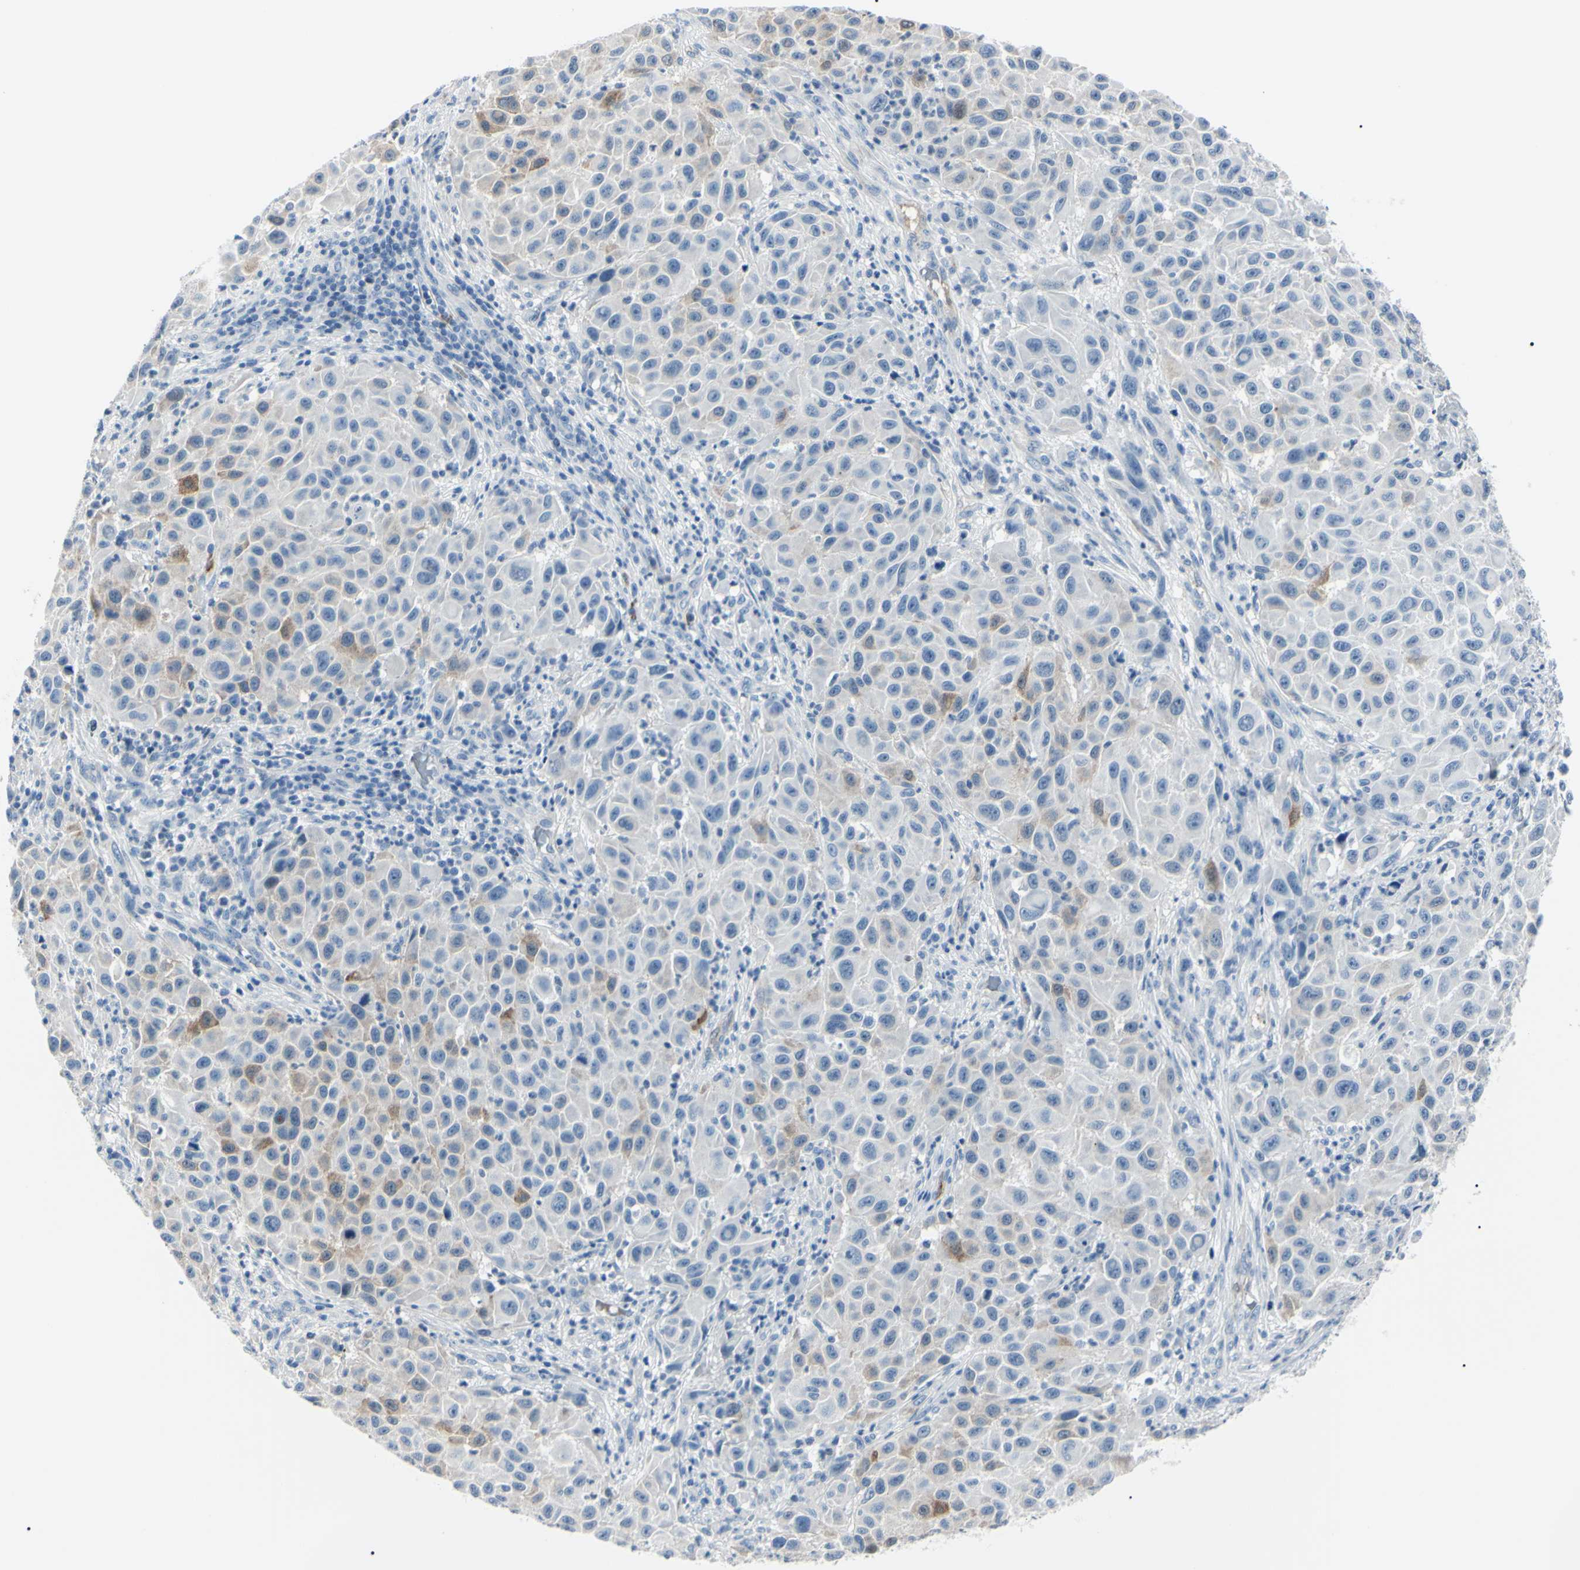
{"staining": {"intensity": "negative", "quantity": "none", "location": "none"}, "tissue": "melanoma", "cell_type": "Tumor cells", "image_type": "cancer", "snomed": [{"axis": "morphology", "description": "Malignant melanoma, Metastatic site"}, {"axis": "topography", "description": "Lymph node"}], "caption": "Human malignant melanoma (metastatic site) stained for a protein using immunohistochemistry demonstrates no expression in tumor cells.", "gene": "CA2", "patient": {"sex": "male", "age": 61}}